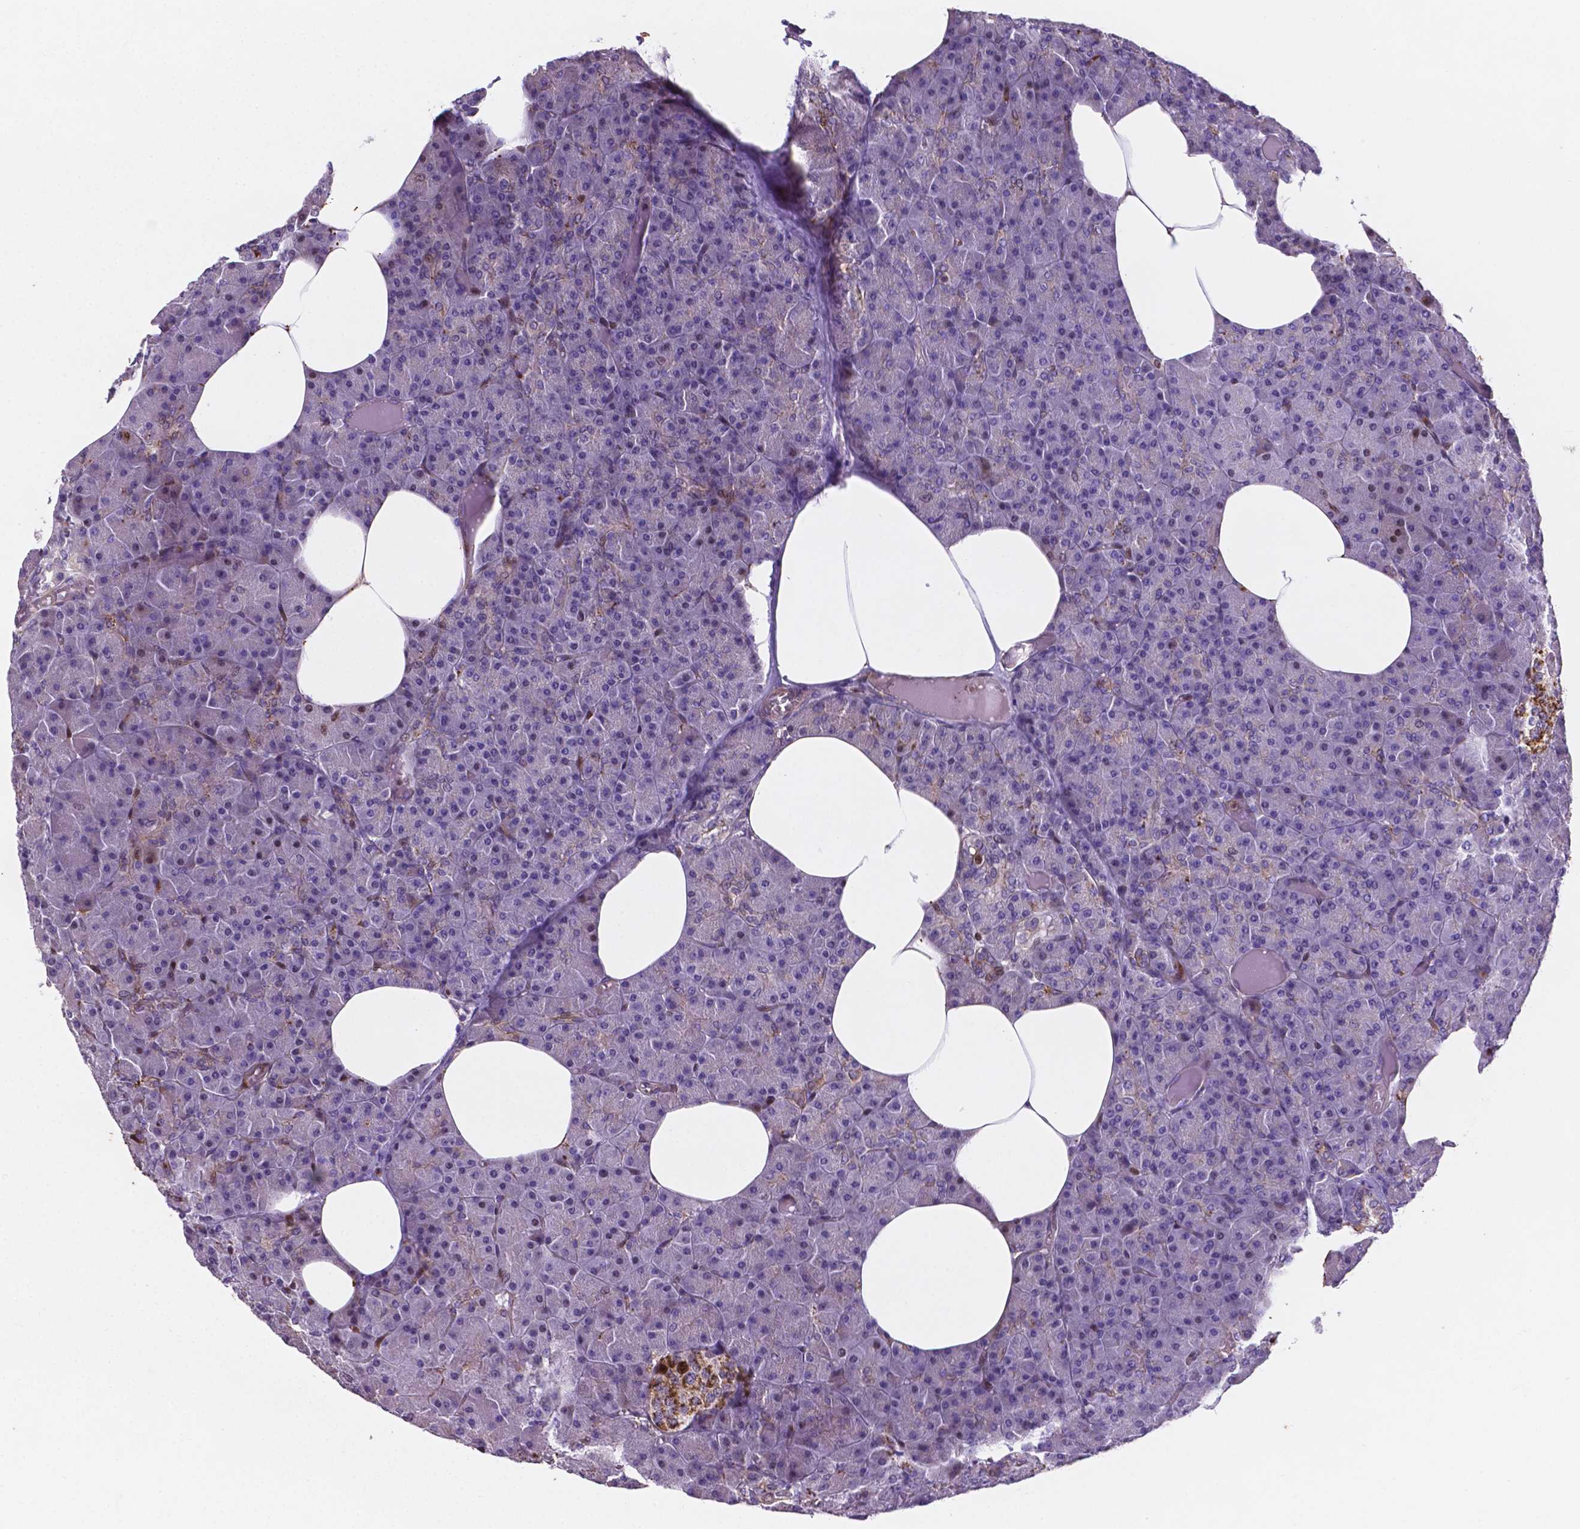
{"staining": {"intensity": "strong", "quantity": "<25%", "location": "cytoplasmic/membranous,nuclear"}, "tissue": "pancreas", "cell_type": "Exocrine glandular cells", "image_type": "normal", "snomed": [{"axis": "morphology", "description": "Normal tissue, NOS"}, {"axis": "topography", "description": "Pancreas"}], "caption": "DAB immunohistochemical staining of benign pancreas reveals strong cytoplasmic/membranous,nuclear protein expression in approximately <25% of exocrine glandular cells. The staining was performed using DAB to visualize the protein expression in brown, while the nuclei were stained in blue with hematoxylin (Magnification: 20x).", "gene": "TM4SF20", "patient": {"sex": "female", "age": 45}}